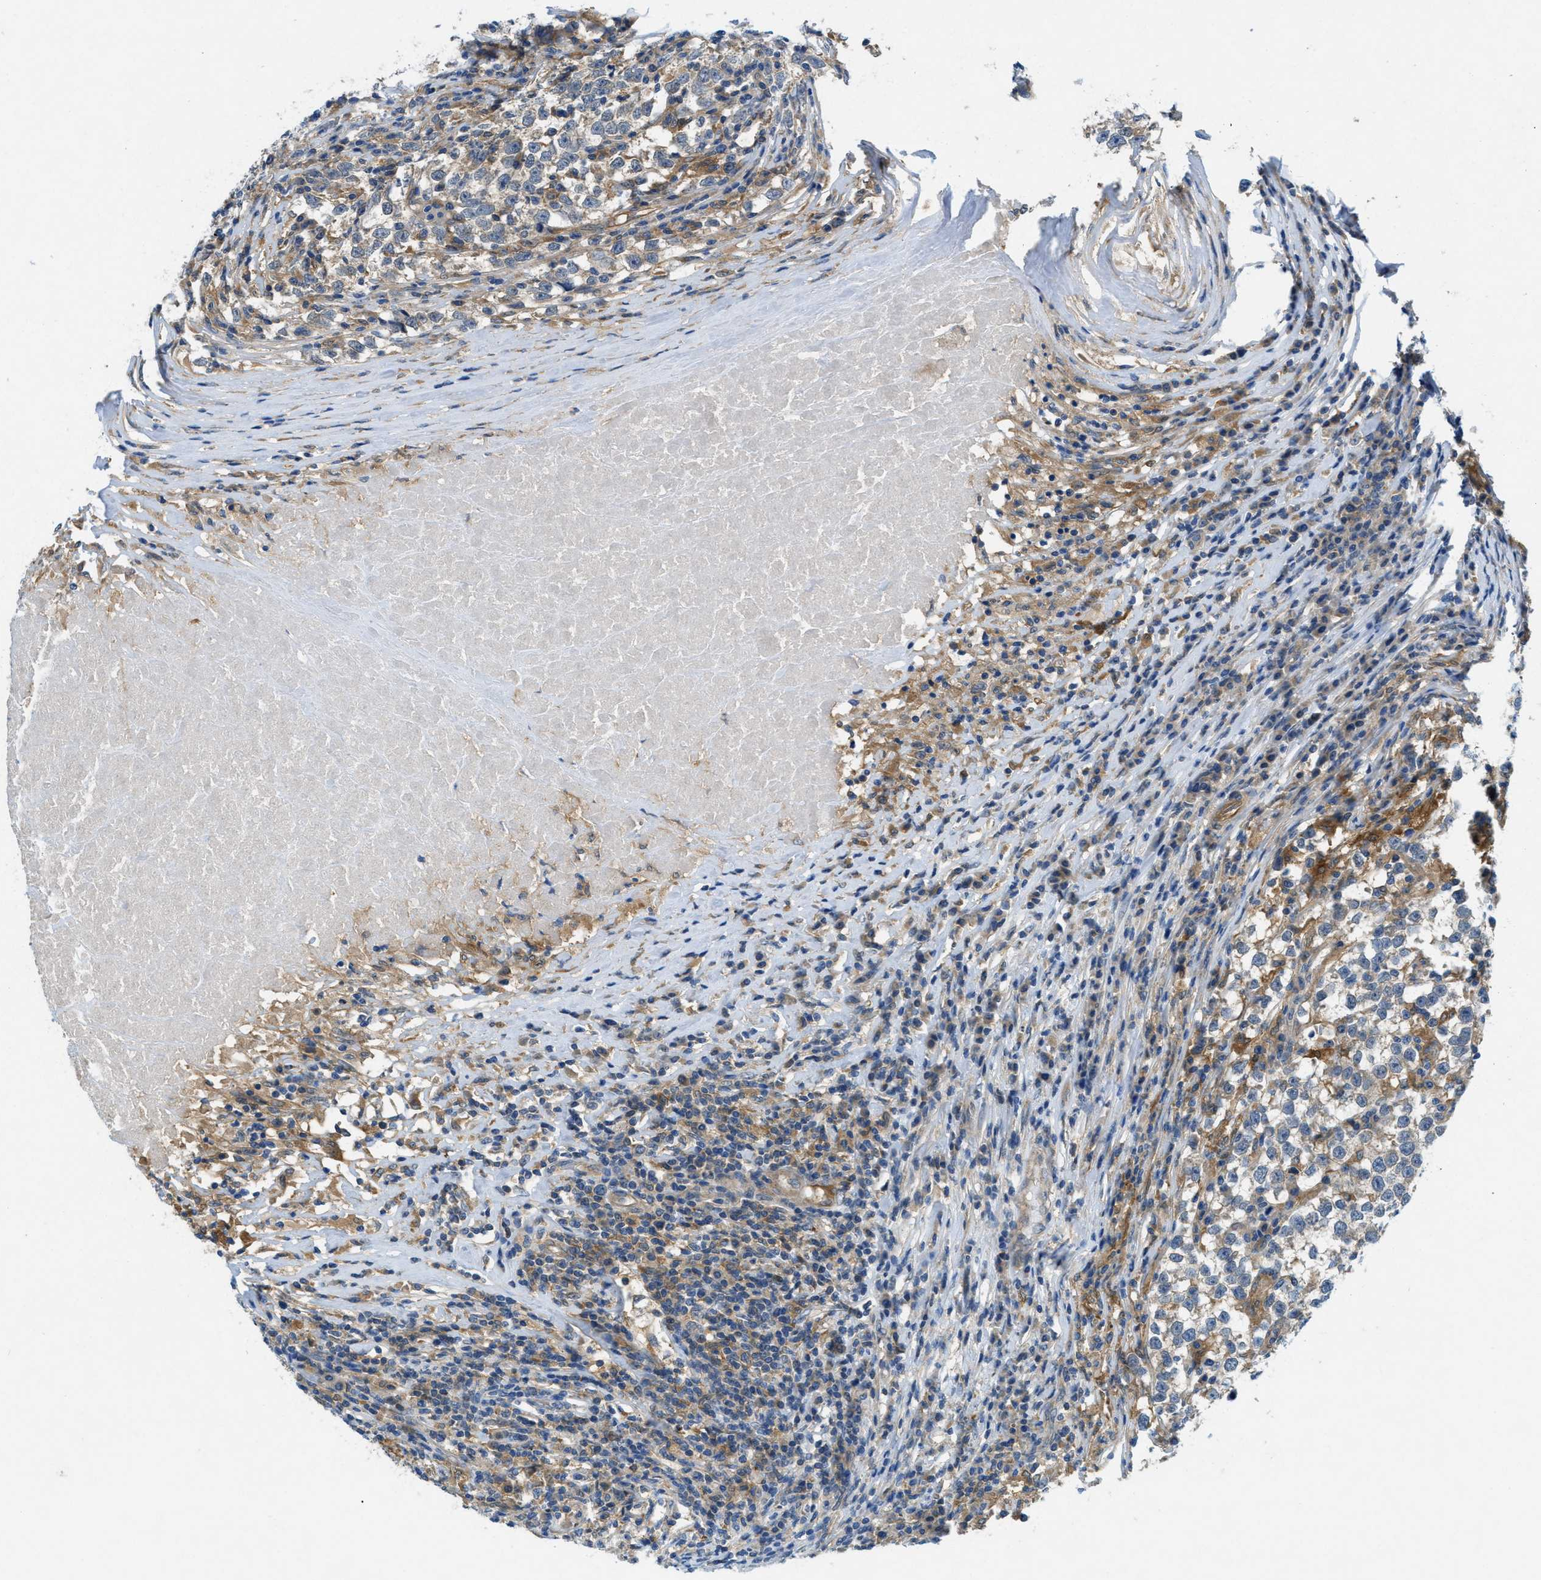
{"staining": {"intensity": "negative", "quantity": "none", "location": "none"}, "tissue": "testis cancer", "cell_type": "Tumor cells", "image_type": "cancer", "snomed": [{"axis": "morphology", "description": "Normal tissue, NOS"}, {"axis": "morphology", "description": "Seminoma, NOS"}, {"axis": "topography", "description": "Testis"}], "caption": "Tumor cells show no significant staining in testis cancer (seminoma).", "gene": "RIPK2", "patient": {"sex": "male", "age": 43}}